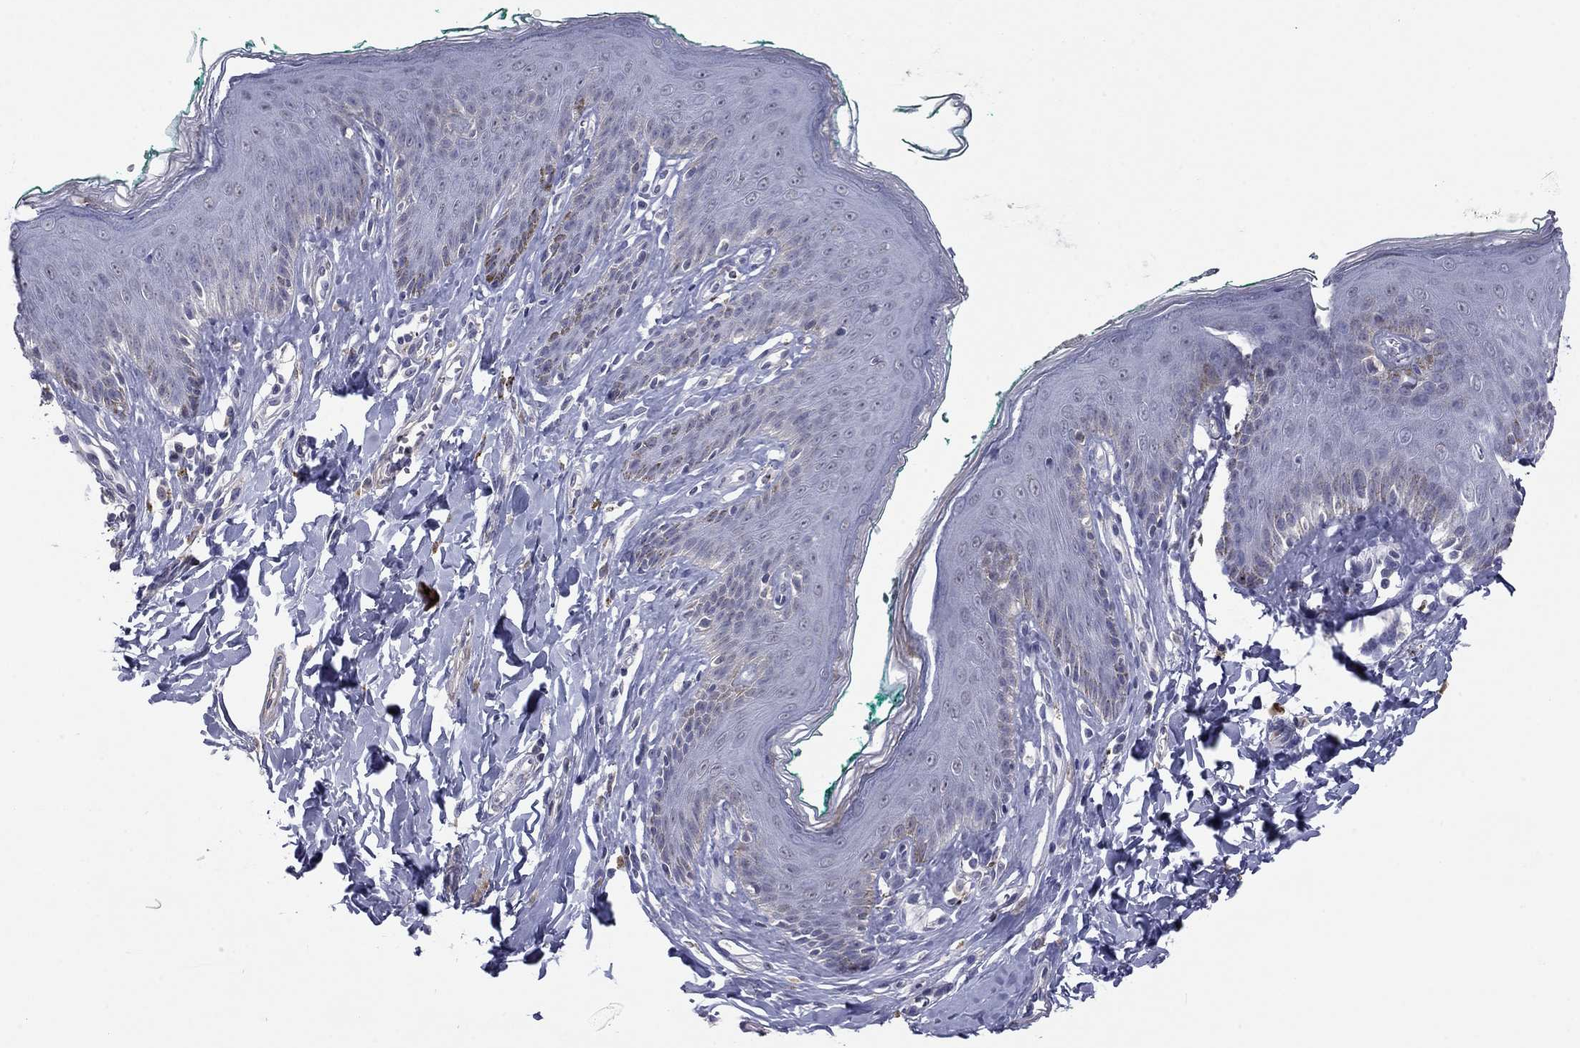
{"staining": {"intensity": "negative", "quantity": "none", "location": "none"}, "tissue": "skin", "cell_type": "Epidermal cells", "image_type": "normal", "snomed": [{"axis": "morphology", "description": "Normal tissue, NOS"}, {"axis": "topography", "description": "Vulva"}], "caption": "A high-resolution micrograph shows IHC staining of unremarkable skin, which shows no significant expression in epidermal cells.", "gene": "IP6K3", "patient": {"sex": "female", "age": 66}}